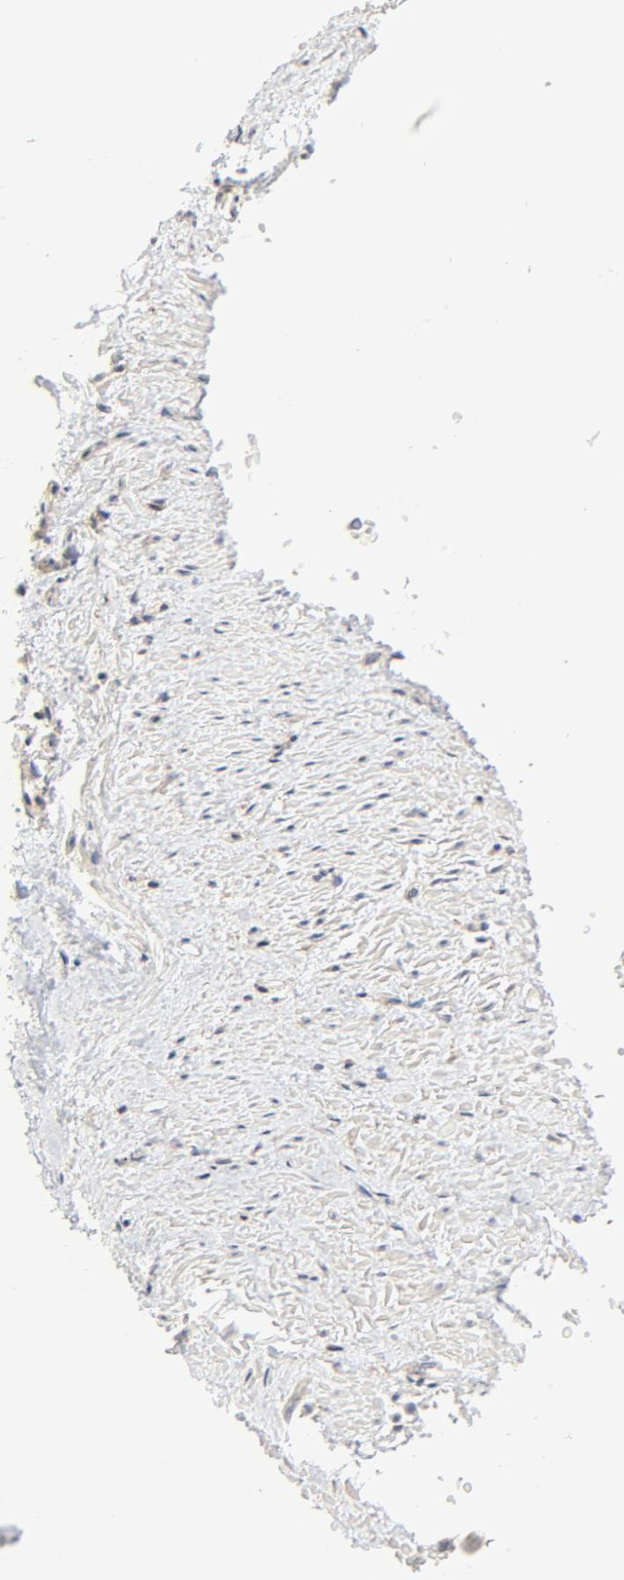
{"staining": {"intensity": "negative", "quantity": "none", "location": "none"}, "tissue": "smooth muscle", "cell_type": "Smooth muscle cells", "image_type": "normal", "snomed": [{"axis": "morphology", "description": "Normal tissue, NOS"}, {"axis": "topography", "description": "Smooth muscle"}, {"axis": "topography", "description": "Uterus"}], "caption": "Histopathology image shows no protein expression in smooth muscle cells of benign smooth muscle.", "gene": "RABEP1", "patient": {"sex": "female", "age": 39}}